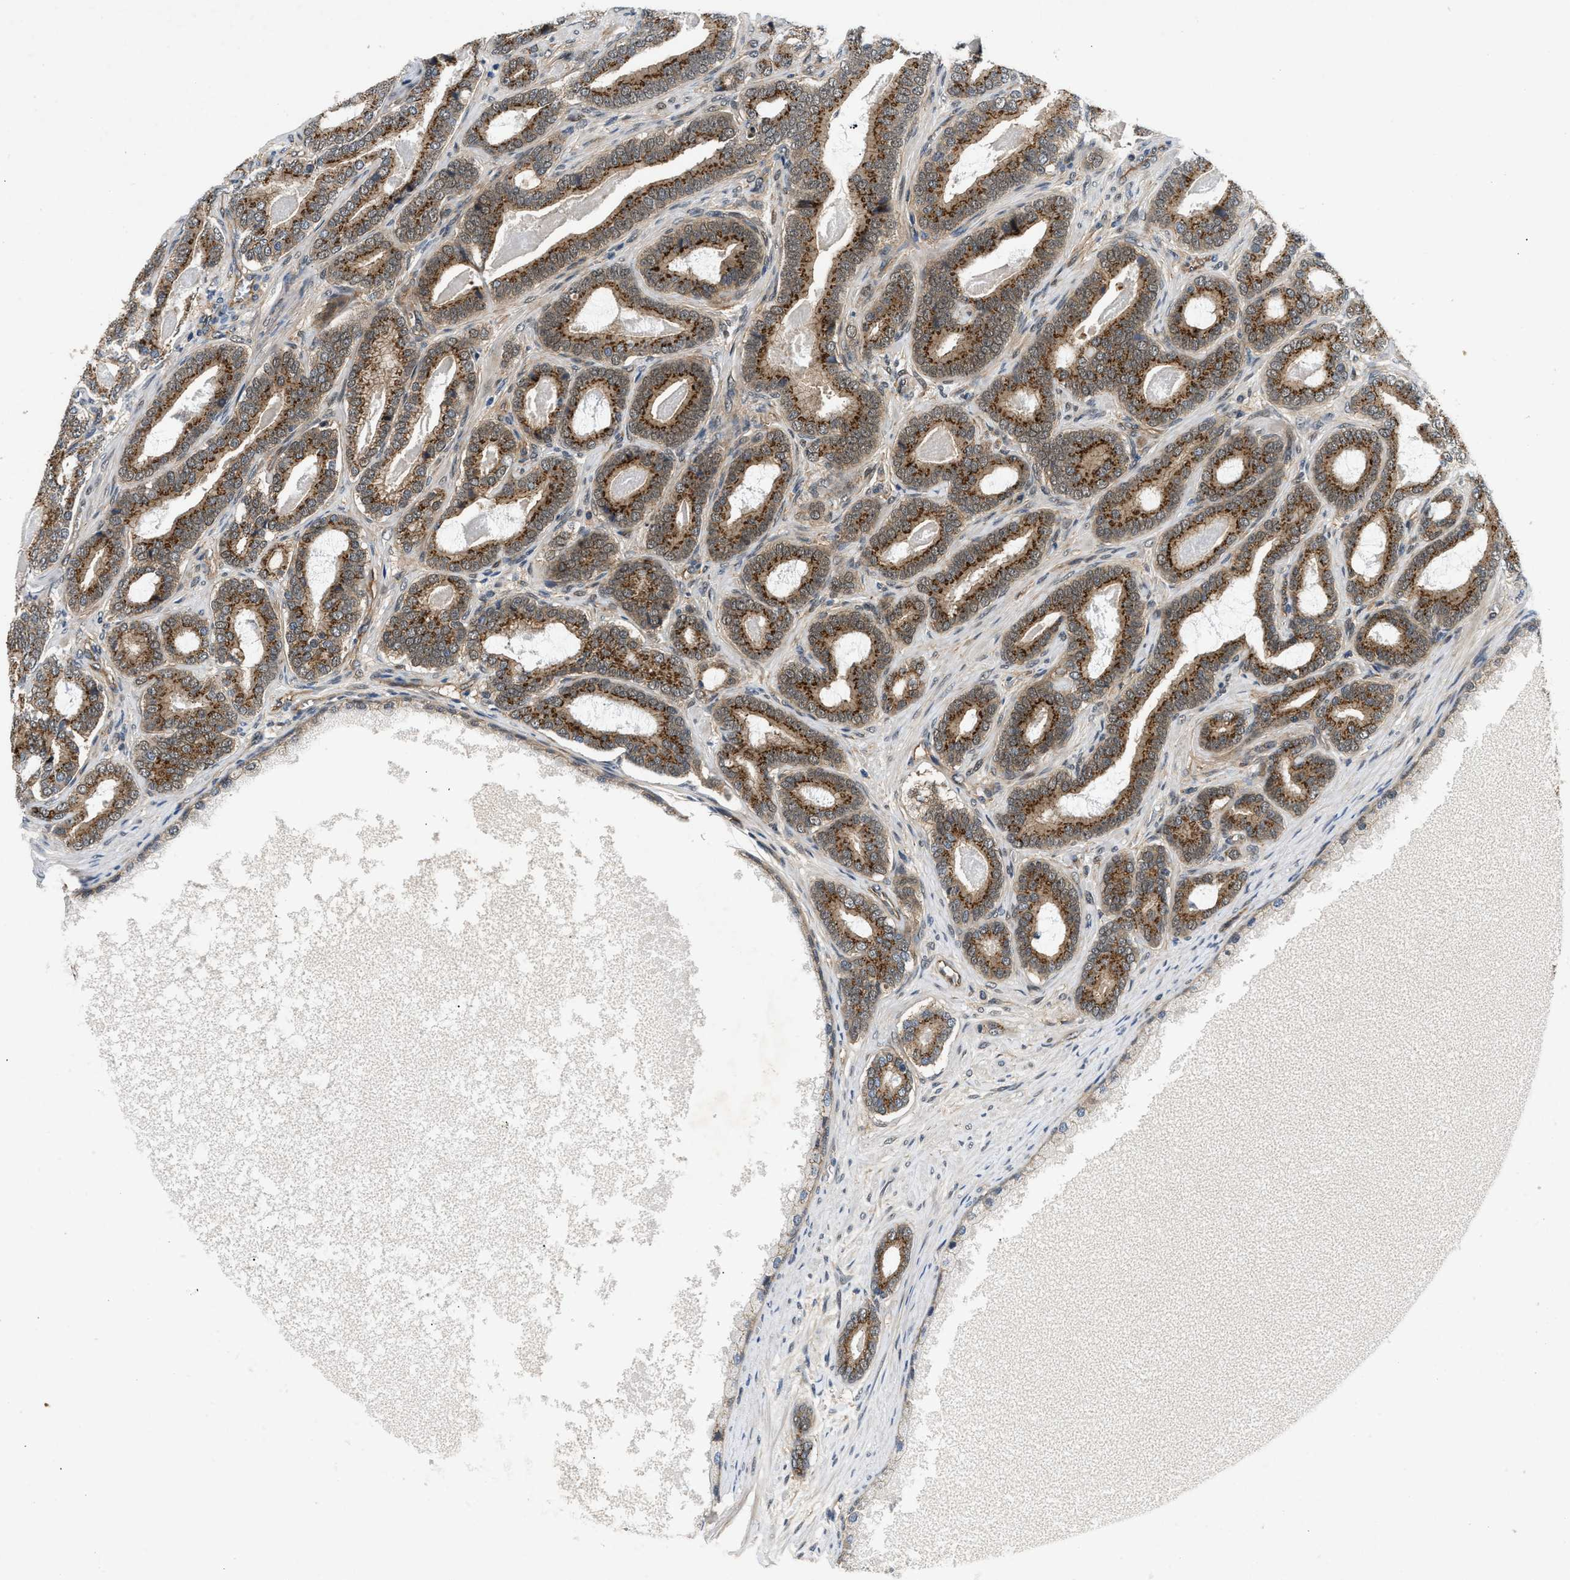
{"staining": {"intensity": "strong", "quantity": ">75%", "location": "cytoplasmic/membranous"}, "tissue": "prostate cancer", "cell_type": "Tumor cells", "image_type": "cancer", "snomed": [{"axis": "morphology", "description": "Adenocarcinoma, High grade"}, {"axis": "topography", "description": "Prostate"}], "caption": "Prostate adenocarcinoma (high-grade) tissue shows strong cytoplasmic/membranous staining in about >75% of tumor cells, visualized by immunohistochemistry.", "gene": "COPS2", "patient": {"sex": "male", "age": 60}}